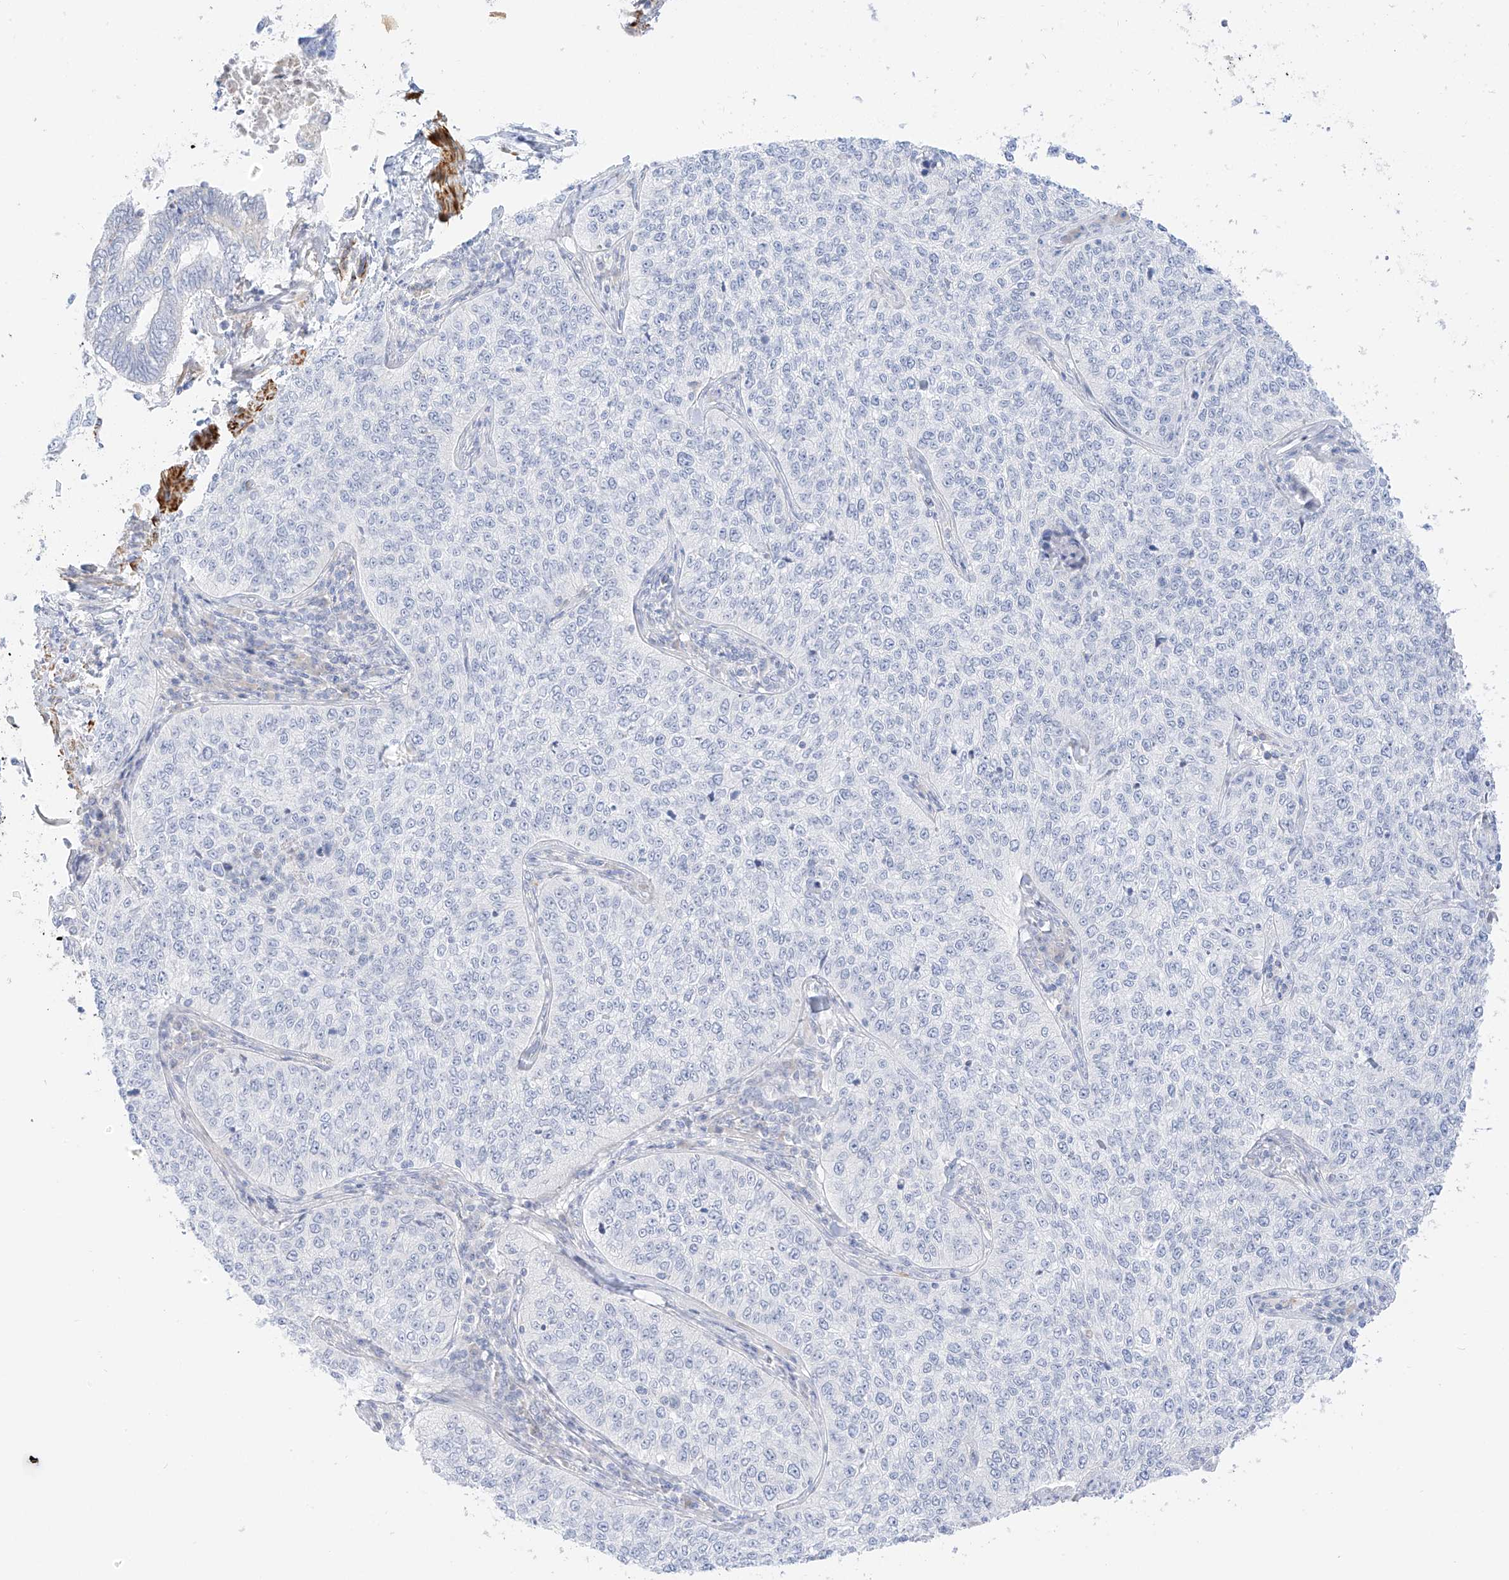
{"staining": {"intensity": "negative", "quantity": "none", "location": "none"}, "tissue": "cervical cancer", "cell_type": "Tumor cells", "image_type": "cancer", "snomed": [{"axis": "morphology", "description": "Squamous cell carcinoma, NOS"}, {"axis": "topography", "description": "Cervix"}], "caption": "Photomicrograph shows no protein positivity in tumor cells of cervical cancer (squamous cell carcinoma) tissue. (Brightfield microscopy of DAB immunohistochemistry at high magnification).", "gene": "ST3GAL5", "patient": {"sex": "female", "age": 35}}